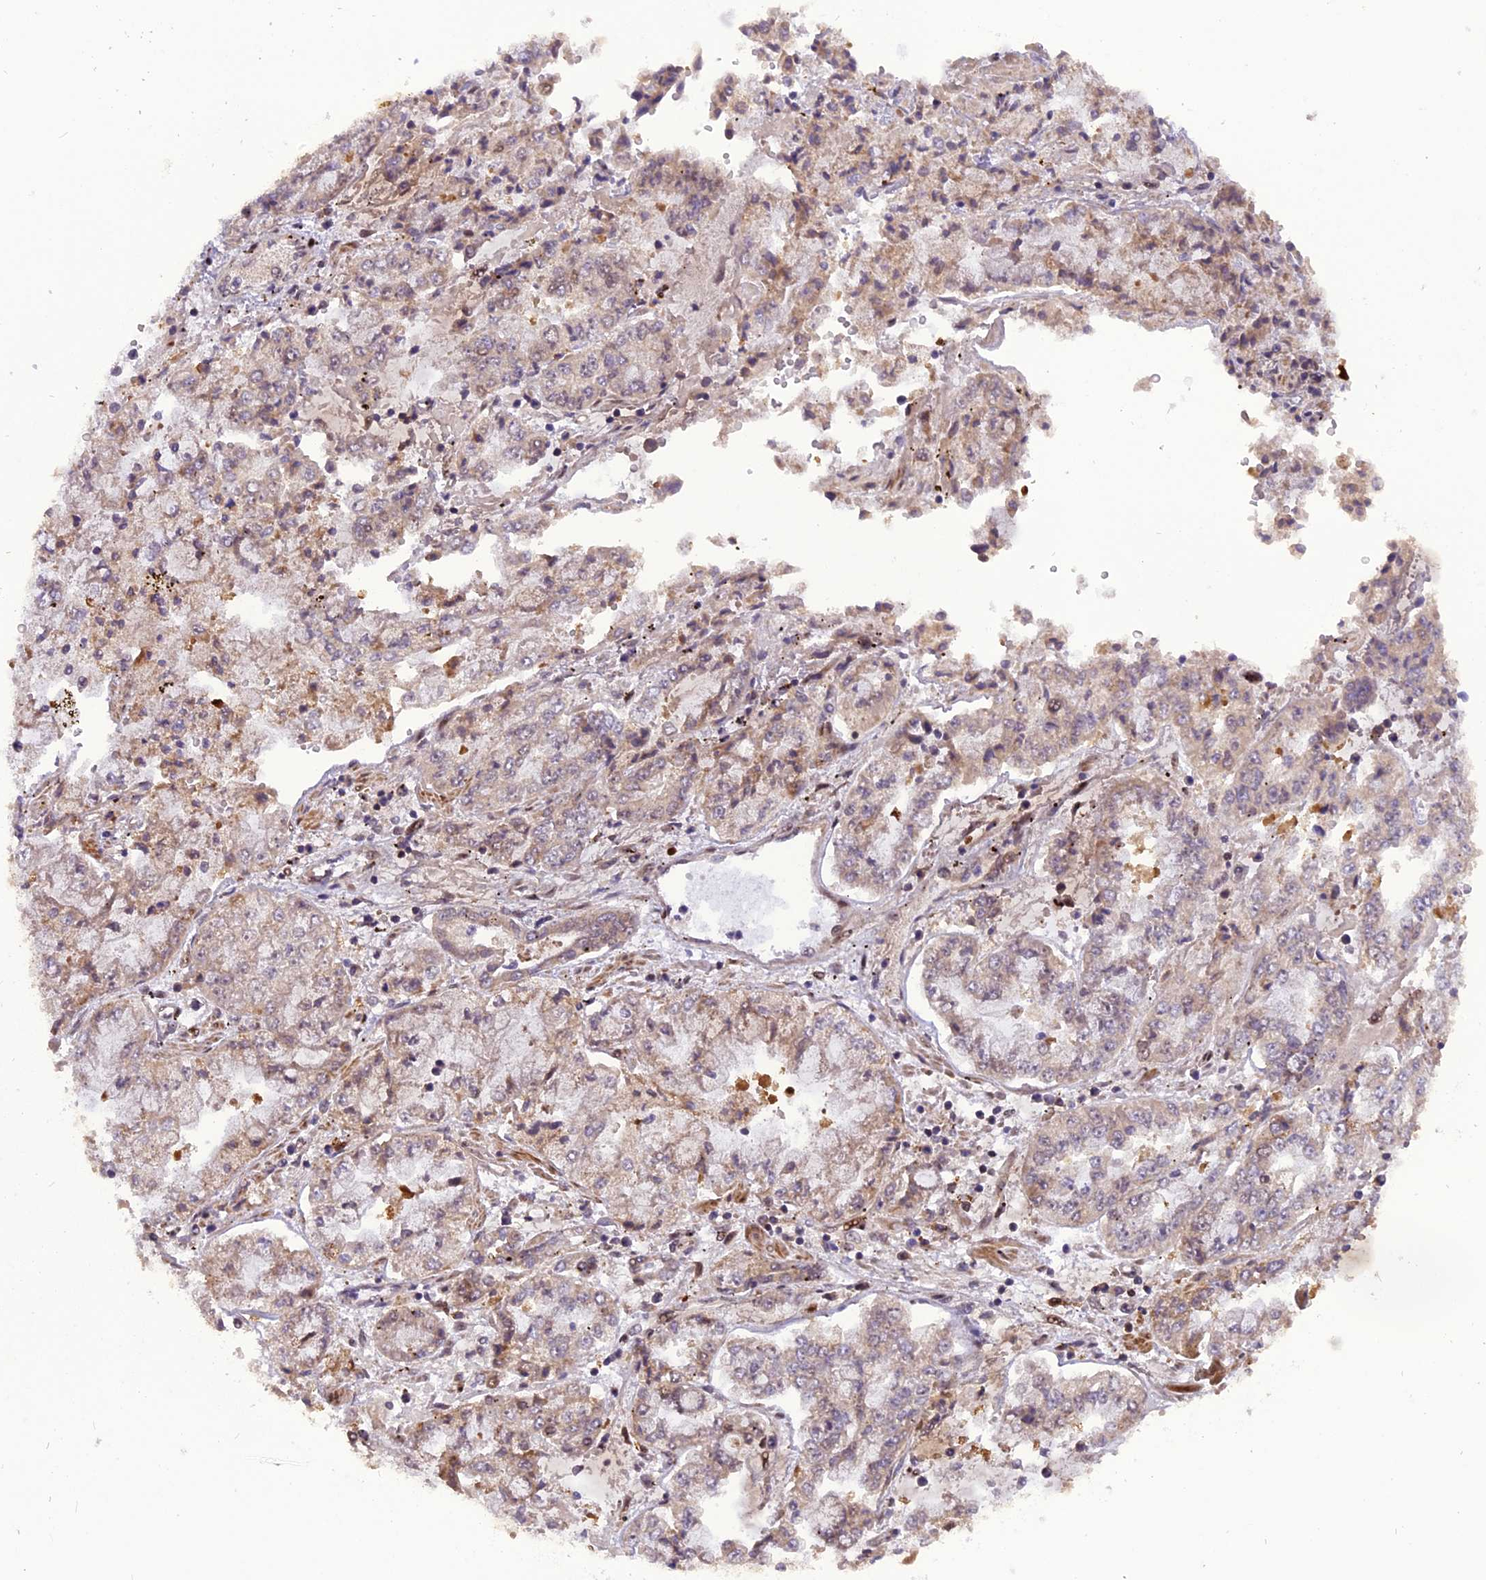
{"staining": {"intensity": "weak", "quantity": "<25%", "location": "cytoplasmic/membranous"}, "tissue": "stomach cancer", "cell_type": "Tumor cells", "image_type": "cancer", "snomed": [{"axis": "morphology", "description": "Adenocarcinoma, NOS"}, {"axis": "topography", "description": "Stomach"}], "caption": "There is no significant expression in tumor cells of stomach cancer.", "gene": "MICALL1", "patient": {"sex": "male", "age": 76}}